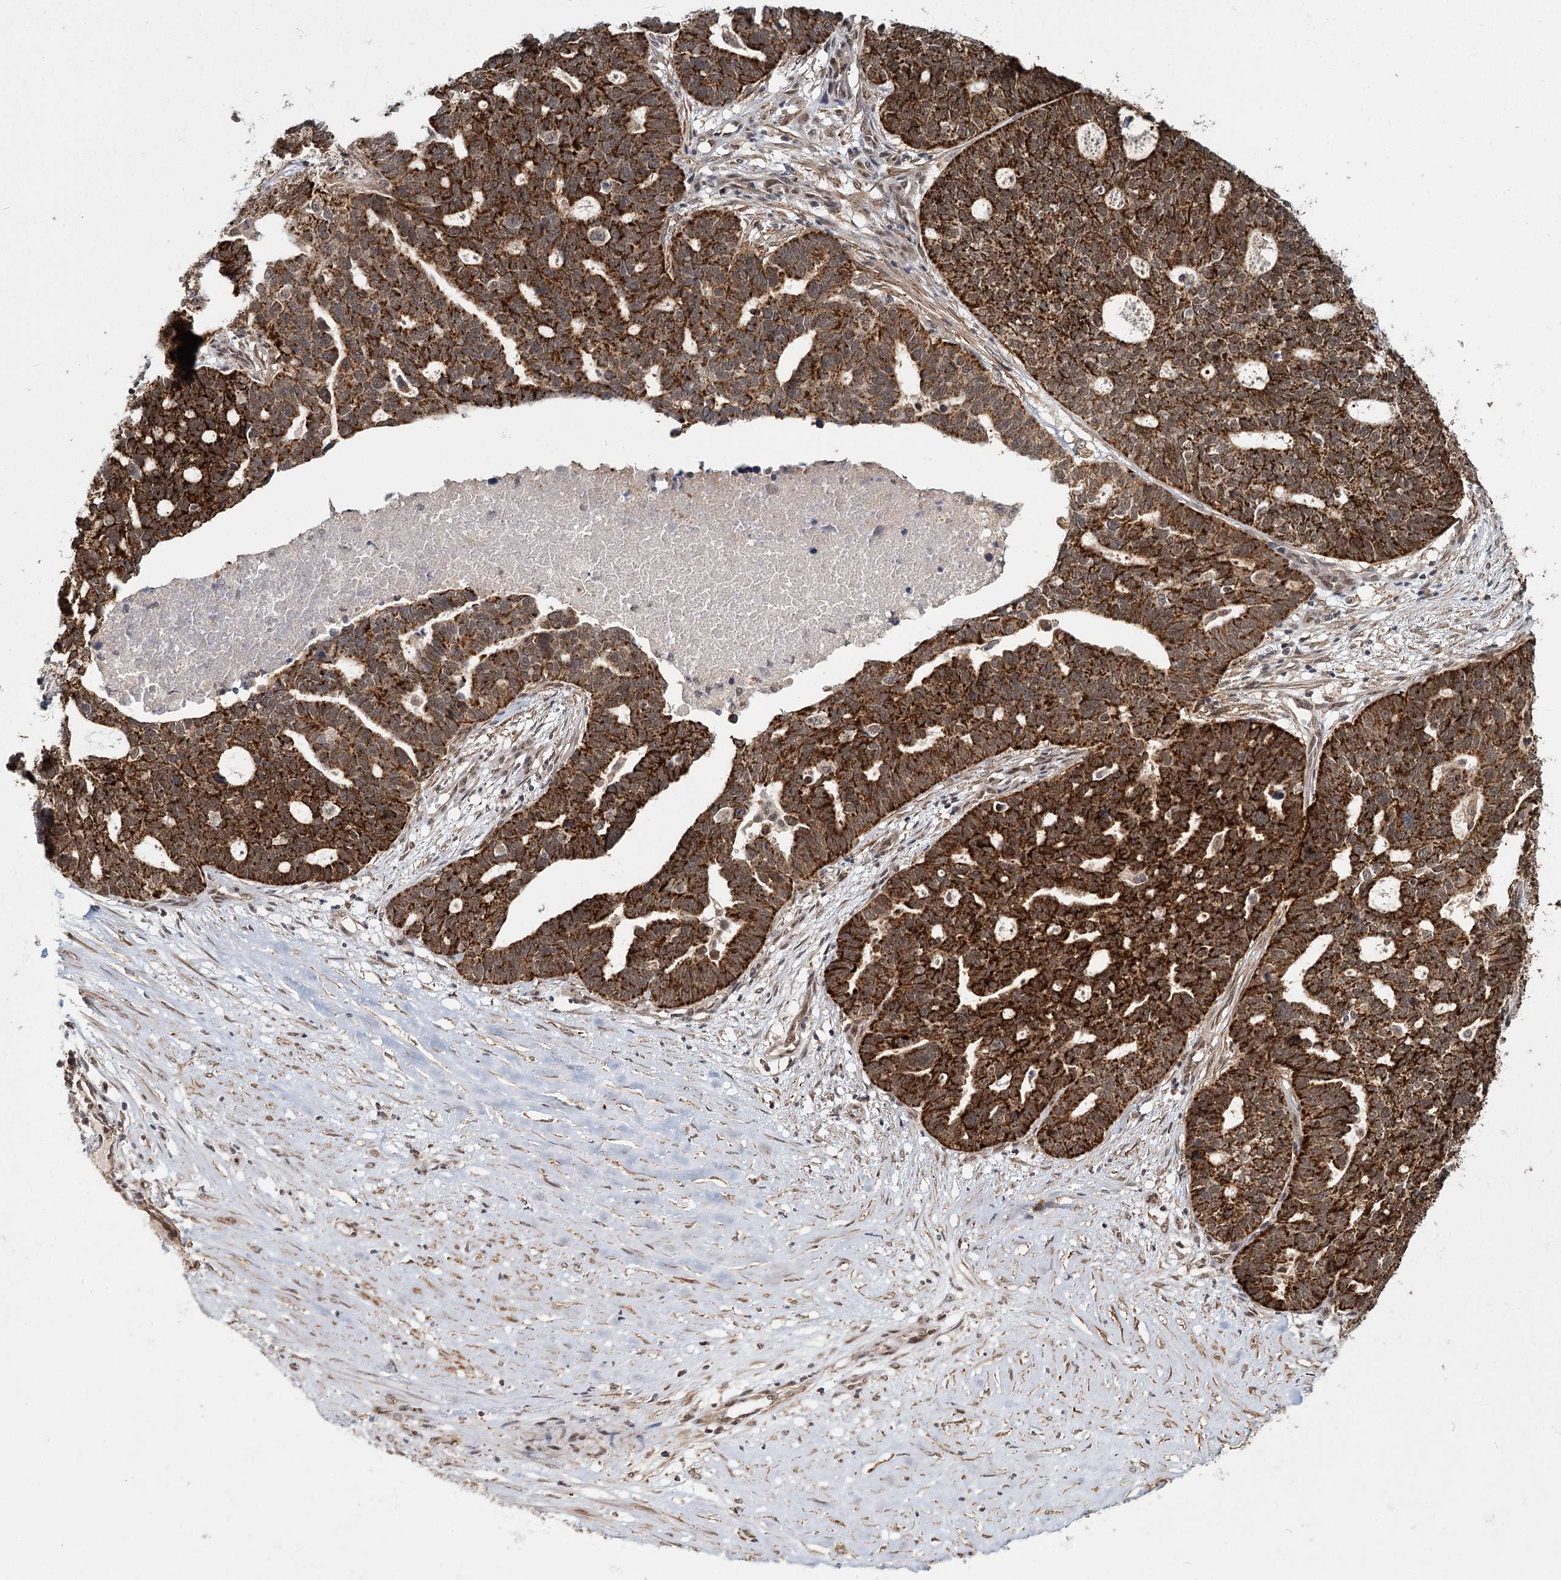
{"staining": {"intensity": "strong", "quantity": ">75%", "location": "cytoplasmic/membranous"}, "tissue": "ovarian cancer", "cell_type": "Tumor cells", "image_type": "cancer", "snomed": [{"axis": "morphology", "description": "Cystadenocarcinoma, serous, NOS"}, {"axis": "topography", "description": "Ovary"}], "caption": "Ovarian cancer stained for a protein (brown) demonstrates strong cytoplasmic/membranous positive expression in approximately >75% of tumor cells.", "gene": "ZCCHC24", "patient": {"sex": "female", "age": 59}}